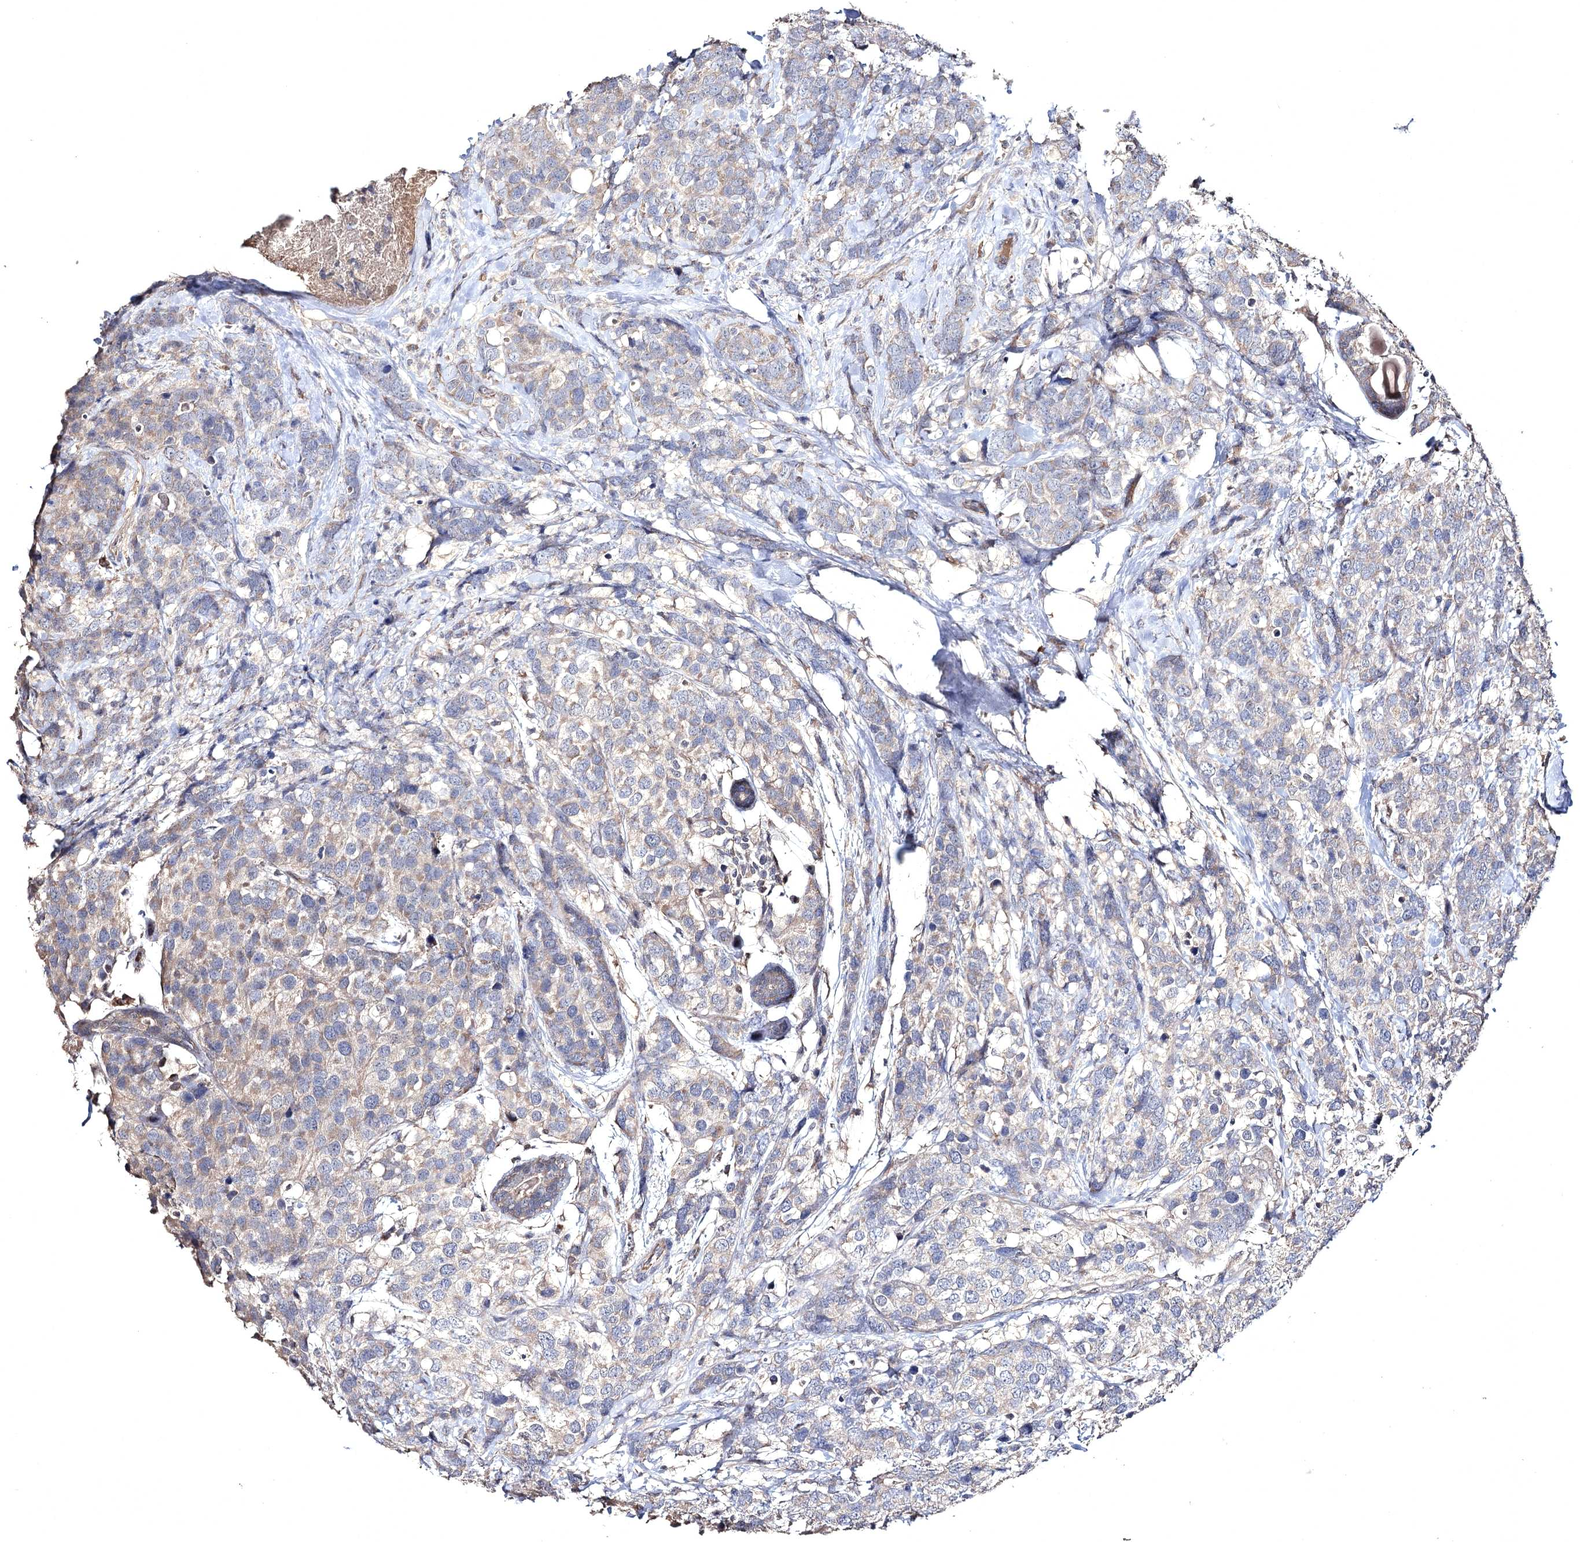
{"staining": {"intensity": "weak", "quantity": "<25%", "location": "cytoplasmic/membranous"}, "tissue": "breast cancer", "cell_type": "Tumor cells", "image_type": "cancer", "snomed": [{"axis": "morphology", "description": "Lobular carcinoma"}, {"axis": "topography", "description": "Breast"}], "caption": "This is an IHC image of breast lobular carcinoma. There is no staining in tumor cells.", "gene": "SEMA4G", "patient": {"sex": "female", "age": 59}}